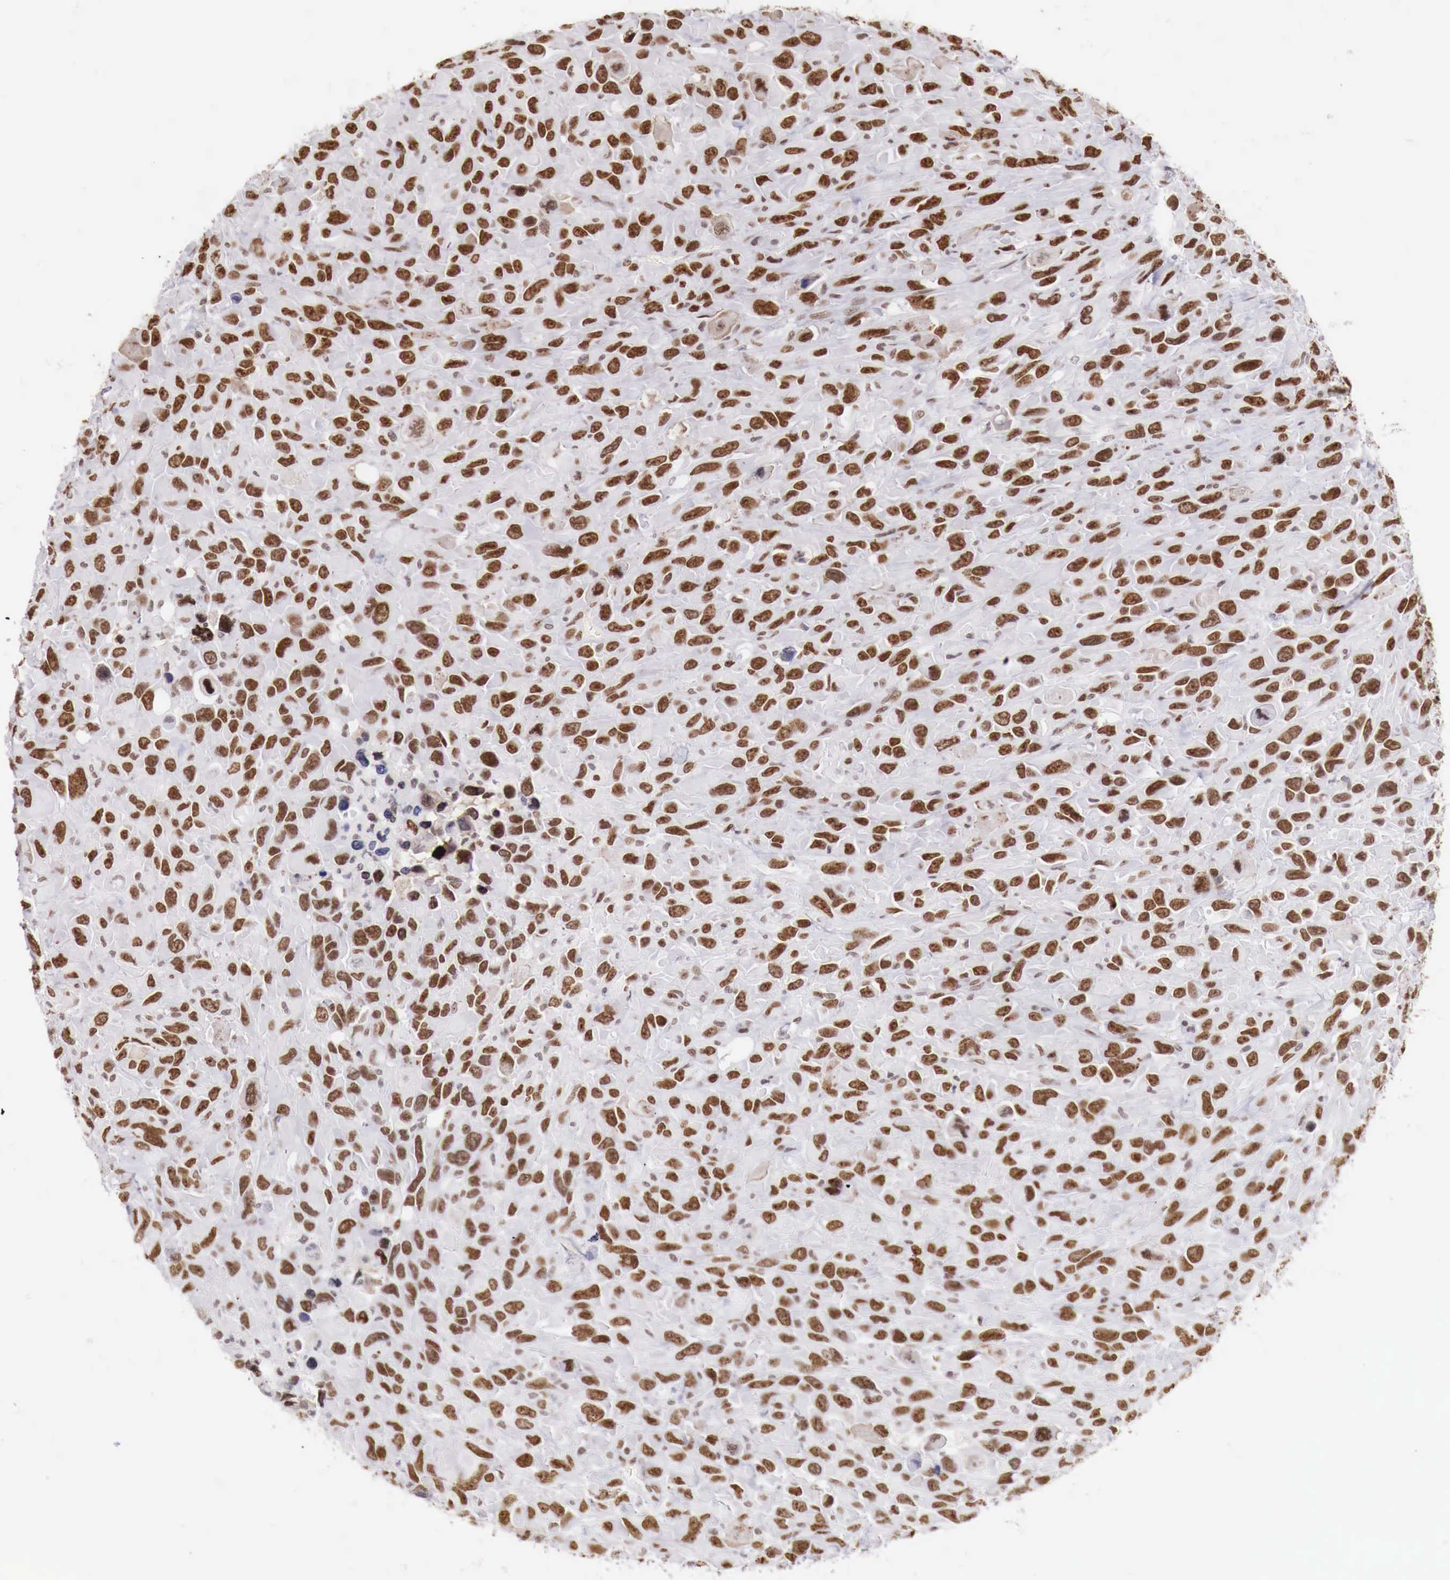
{"staining": {"intensity": "moderate", "quantity": "25%-75%", "location": "nuclear"}, "tissue": "renal cancer", "cell_type": "Tumor cells", "image_type": "cancer", "snomed": [{"axis": "morphology", "description": "Adenocarcinoma, NOS"}, {"axis": "topography", "description": "Kidney"}], "caption": "Human adenocarcinoma (renal) stained with a brown dye demonstrates moderate nuclear positive positivity in approximately 25%-75% of tumor cells.", "gene": "PHF14", "patient": {"sex": "male", "age": 79}}